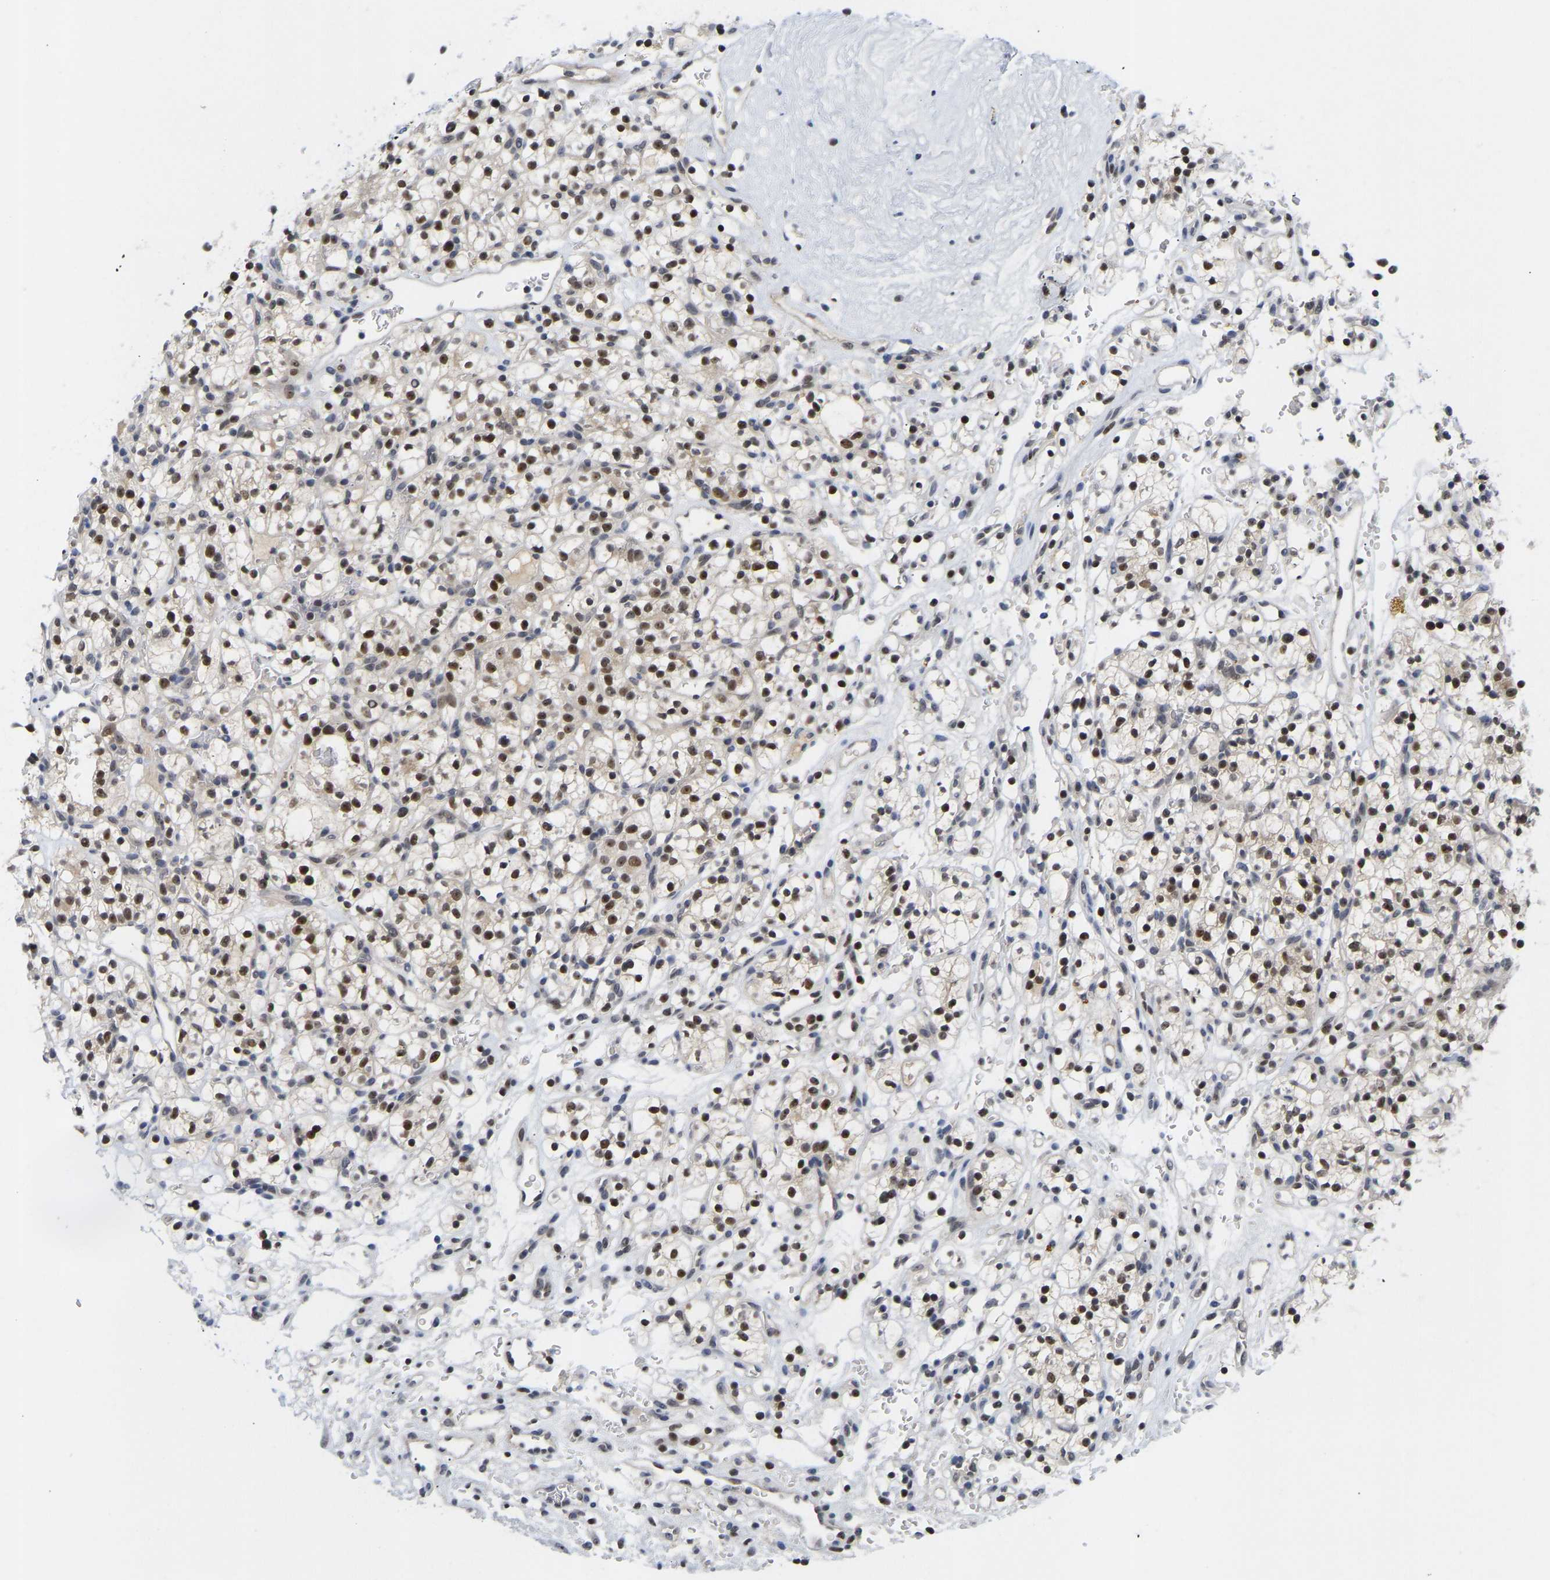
{"staining": {"intensity": "moderate", "quantity": ">75%", "location": "nuclear"}, "tissue": "renal cancer", "cell_type": "Tumor cells", "image_type": "cancer", "snomed": [{"axis": "morphology", "description": "Adenocarcinoma, NOS"}, {"axis": "topography", "description": "Kidney"}], "caption": "Renal cancer tissue shows moderate nuclear expression in about >75% of tumor cells", "gene": "NLE1", "patient": {"sex": "female", "age": 57}}